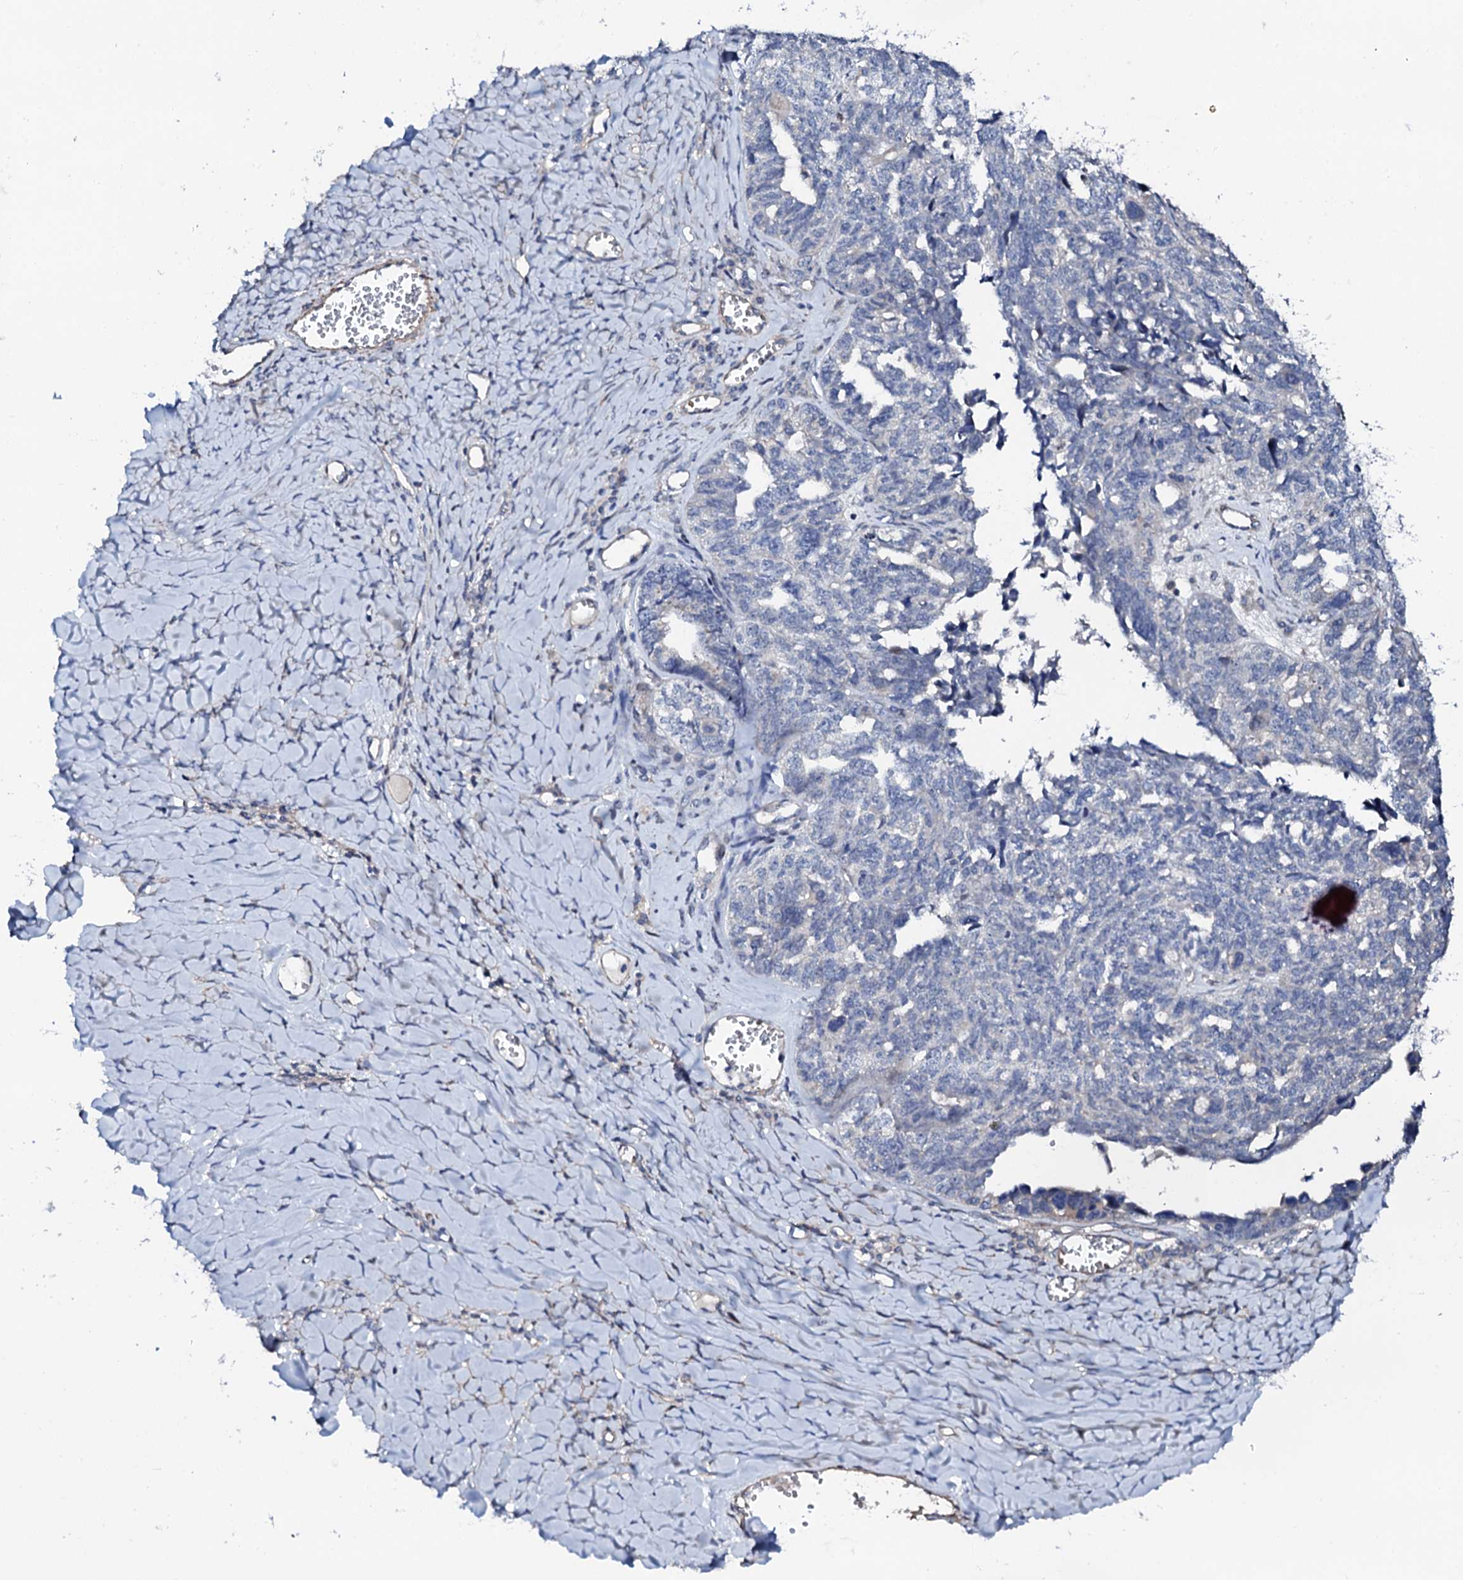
{"staining": {"intensity": "negative", "quantity": "none", "location": "none"}, "tissue": "ovarian cancer", "cell_type": "Tumor cells", "image_type": "cancer", "snomed": [{"axis": "morphology", "description": "Cystadenocarcinoma, serous, NOS"}, {"axis": "topography", "description": "Ovary"}], "caption": "Protein analysis of ovarian cancer shows no significant positivity in tumor cells. Brightfield microscopy of IHC stained with DAB (3,3'-diaminobenzidine) (brown) and hematoxylin (blue), captured at high magnification.", "gene": "CIAO2A", "patient": {"sex": "female", "age": 79}}